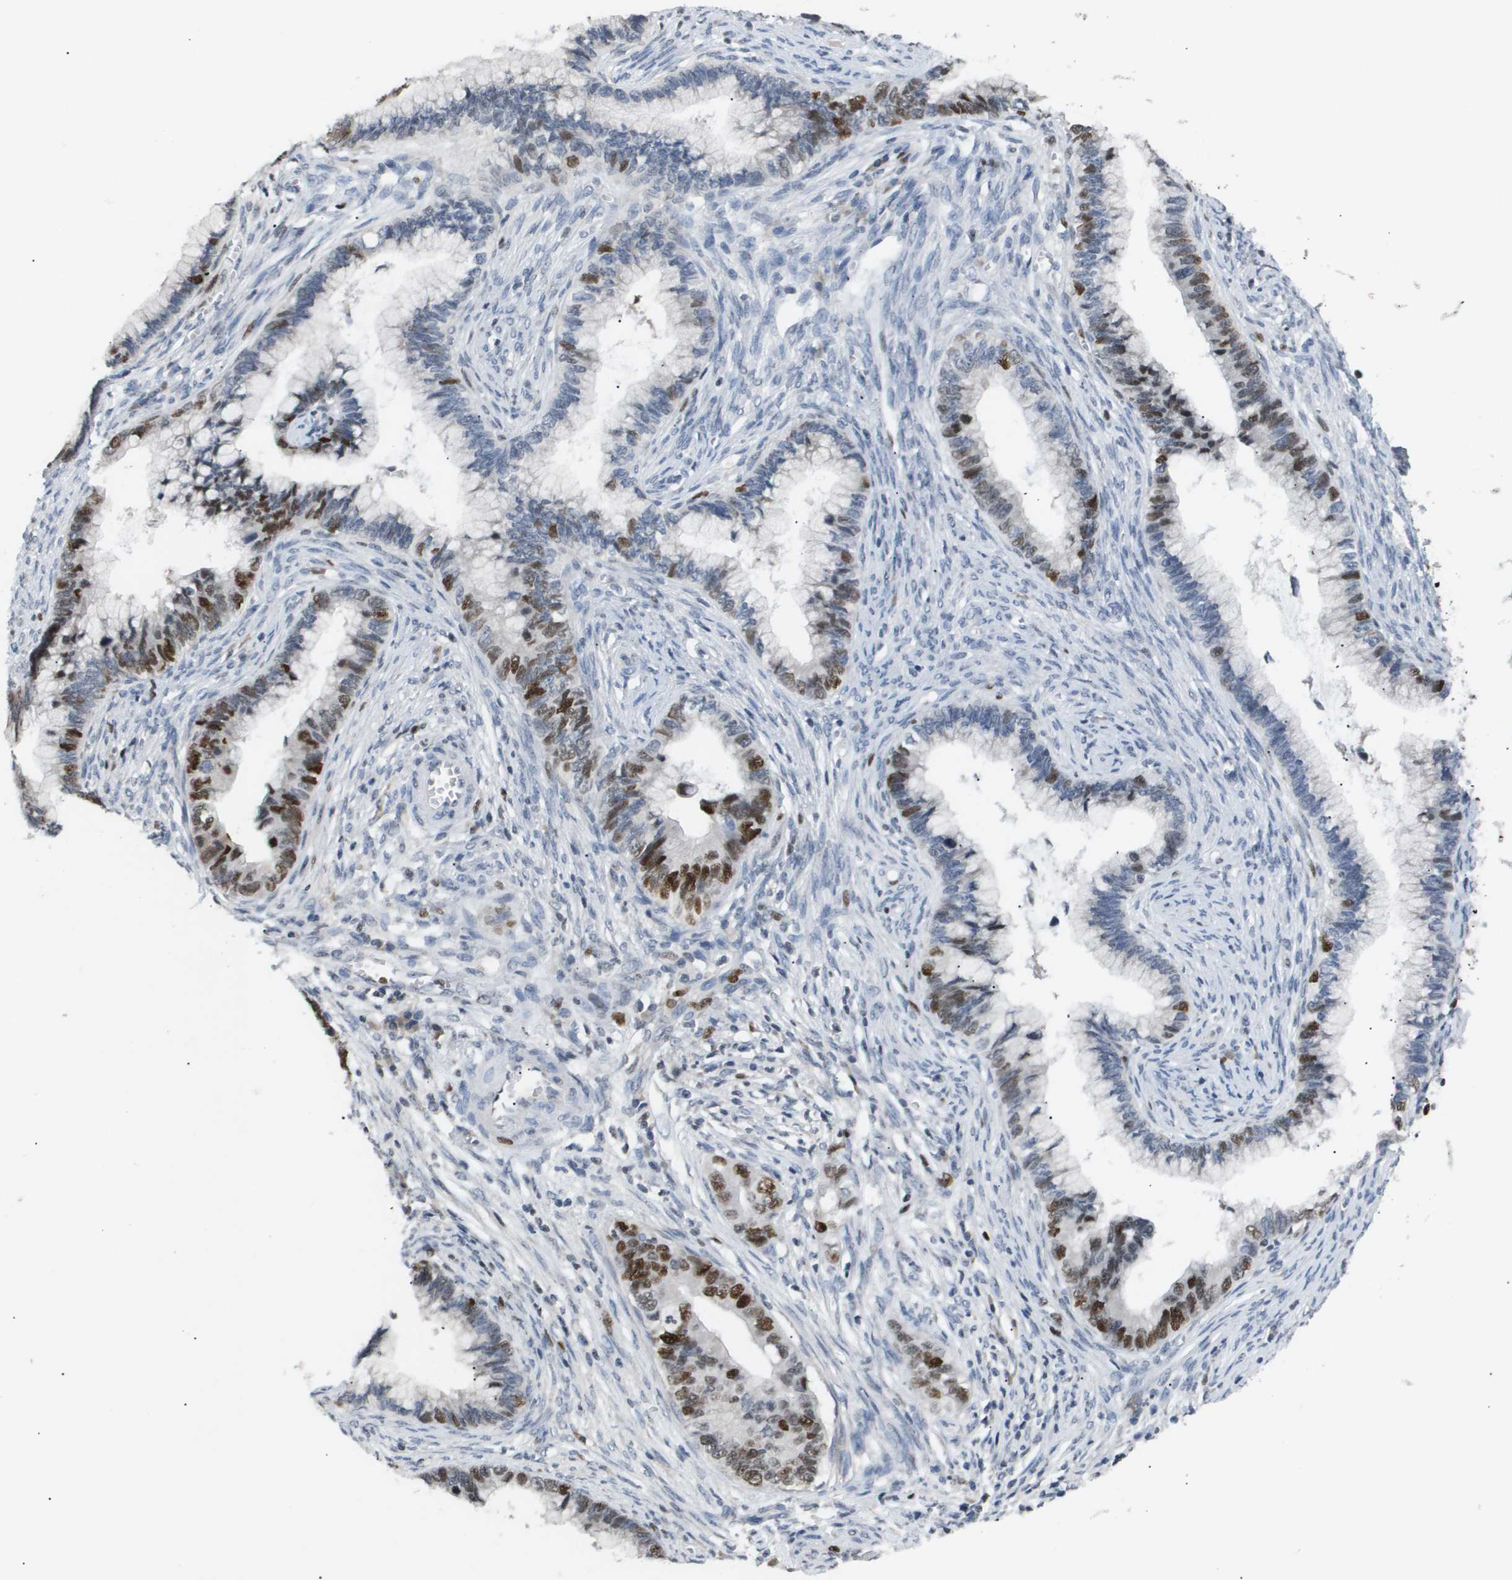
{"staining": {"intensity": "strong", "quantity": "25%-75%", "location": "nuclear"}, "tissue": "cervical cancer", "cell_type": "Tumor cells", "image_type": "cancer", "snomed": [{"axis": "morphology", "description": "Adenocarcinoma, NOS"}, {"axis": "topography", "description": "Cervix"}], "caption": "Strong nuclear expression for a protein is present in about 25%-75% of tumor cells of adenocarcinoma (cervical) using immunohistochemistry (IHC).", "gene": "ANAPC2", "patient": {"sex": "female", "age": 44}}